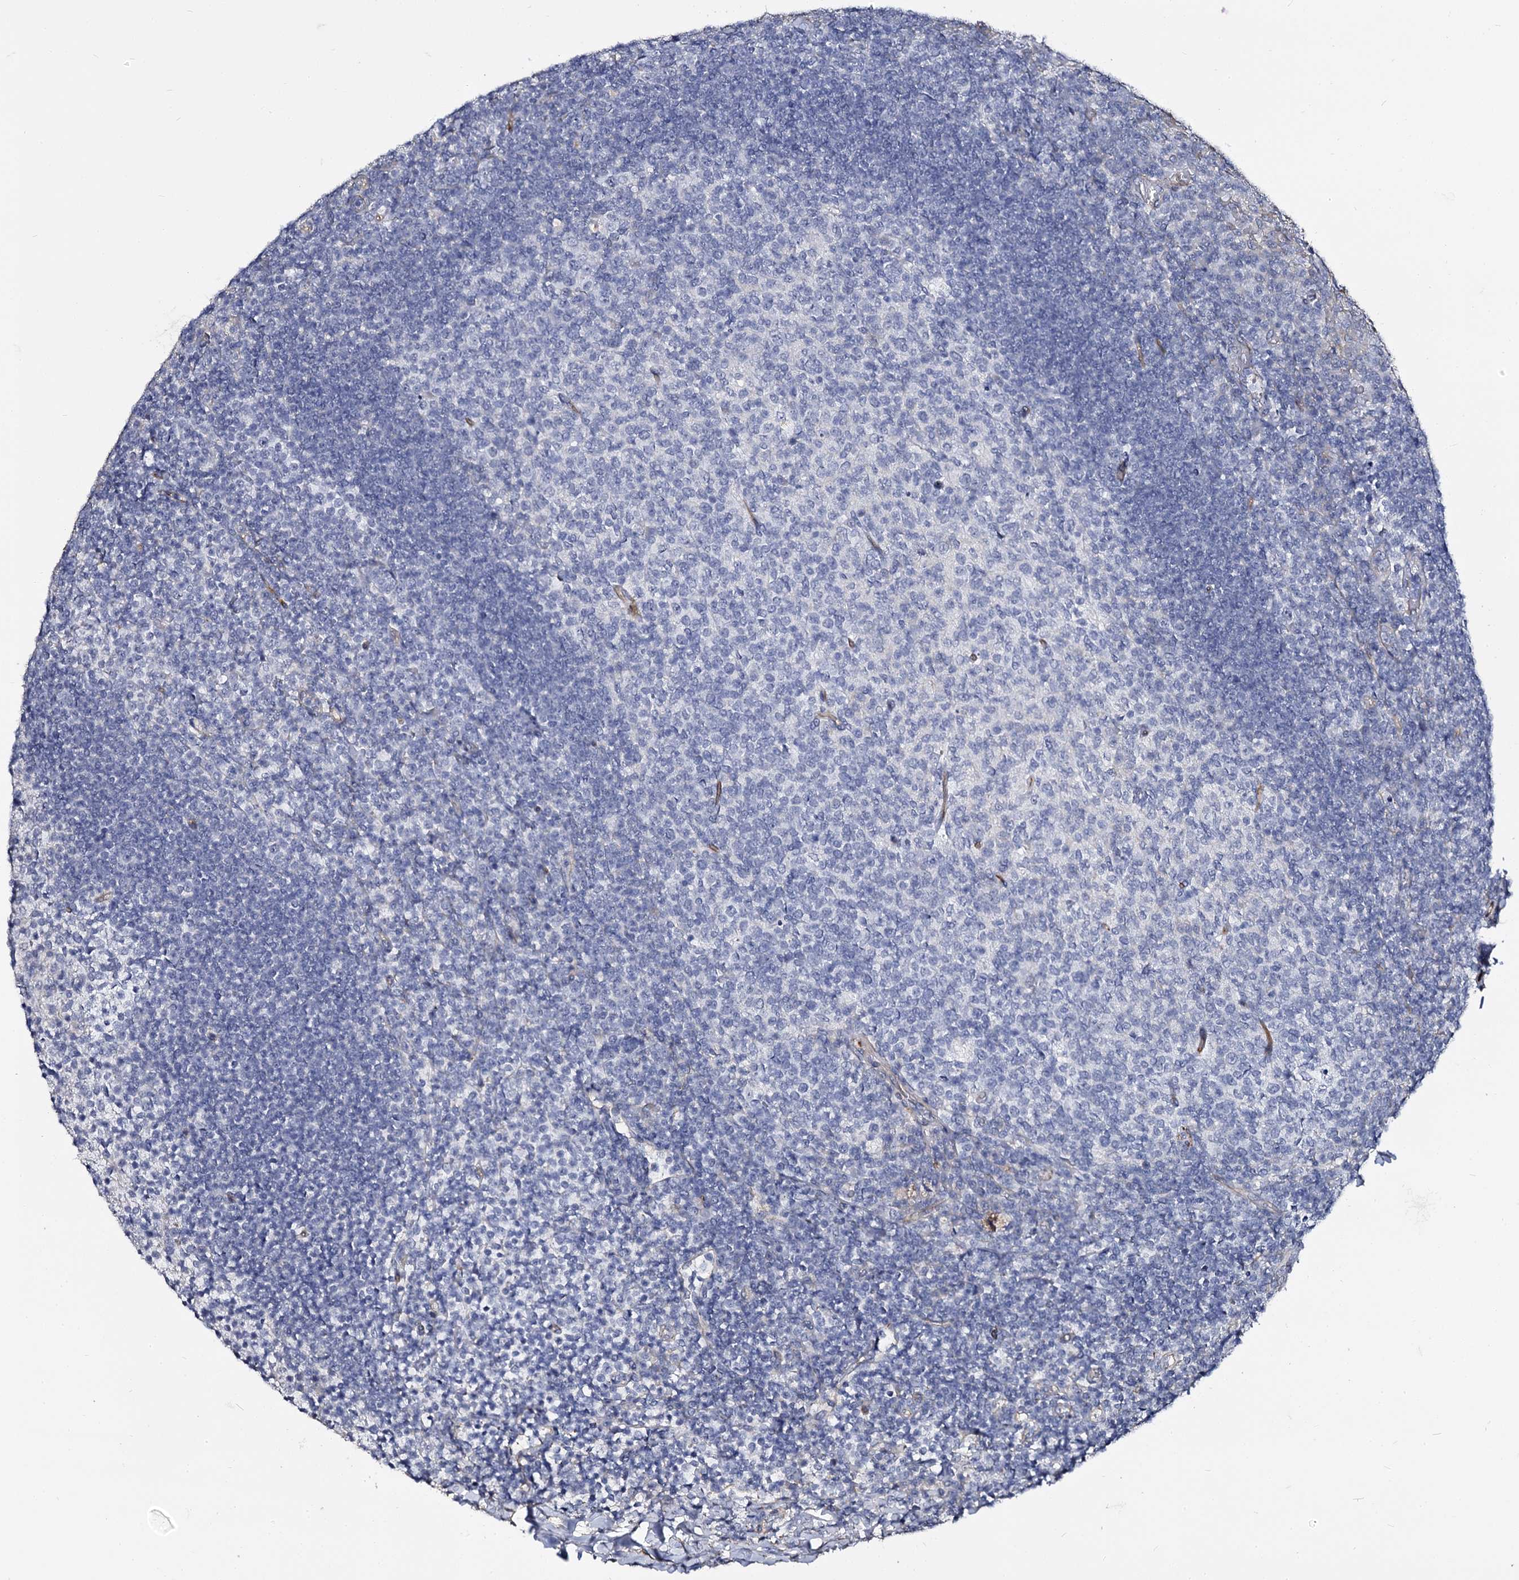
{"staining": {"intensity": "negative", "quantity": "none", "location": "none"}, "tissue": "tonsil", "cell_type": "Germinal center cells", "image_type": "normal", "snomed": [{"axis": "morphology", "description": "Normal tissue, NOS"}, {"axis": "topography", "description": "Tonsil"}], "caption": "Germinal center cells show no significant positivity in normal tonsil. Brightfield microscopy of IHC stained with DAB (brown) and hematoxylin (blue), captured at high magnification.", "gene": "CBFB", "patient": {"sex": "female", "age": 10}}